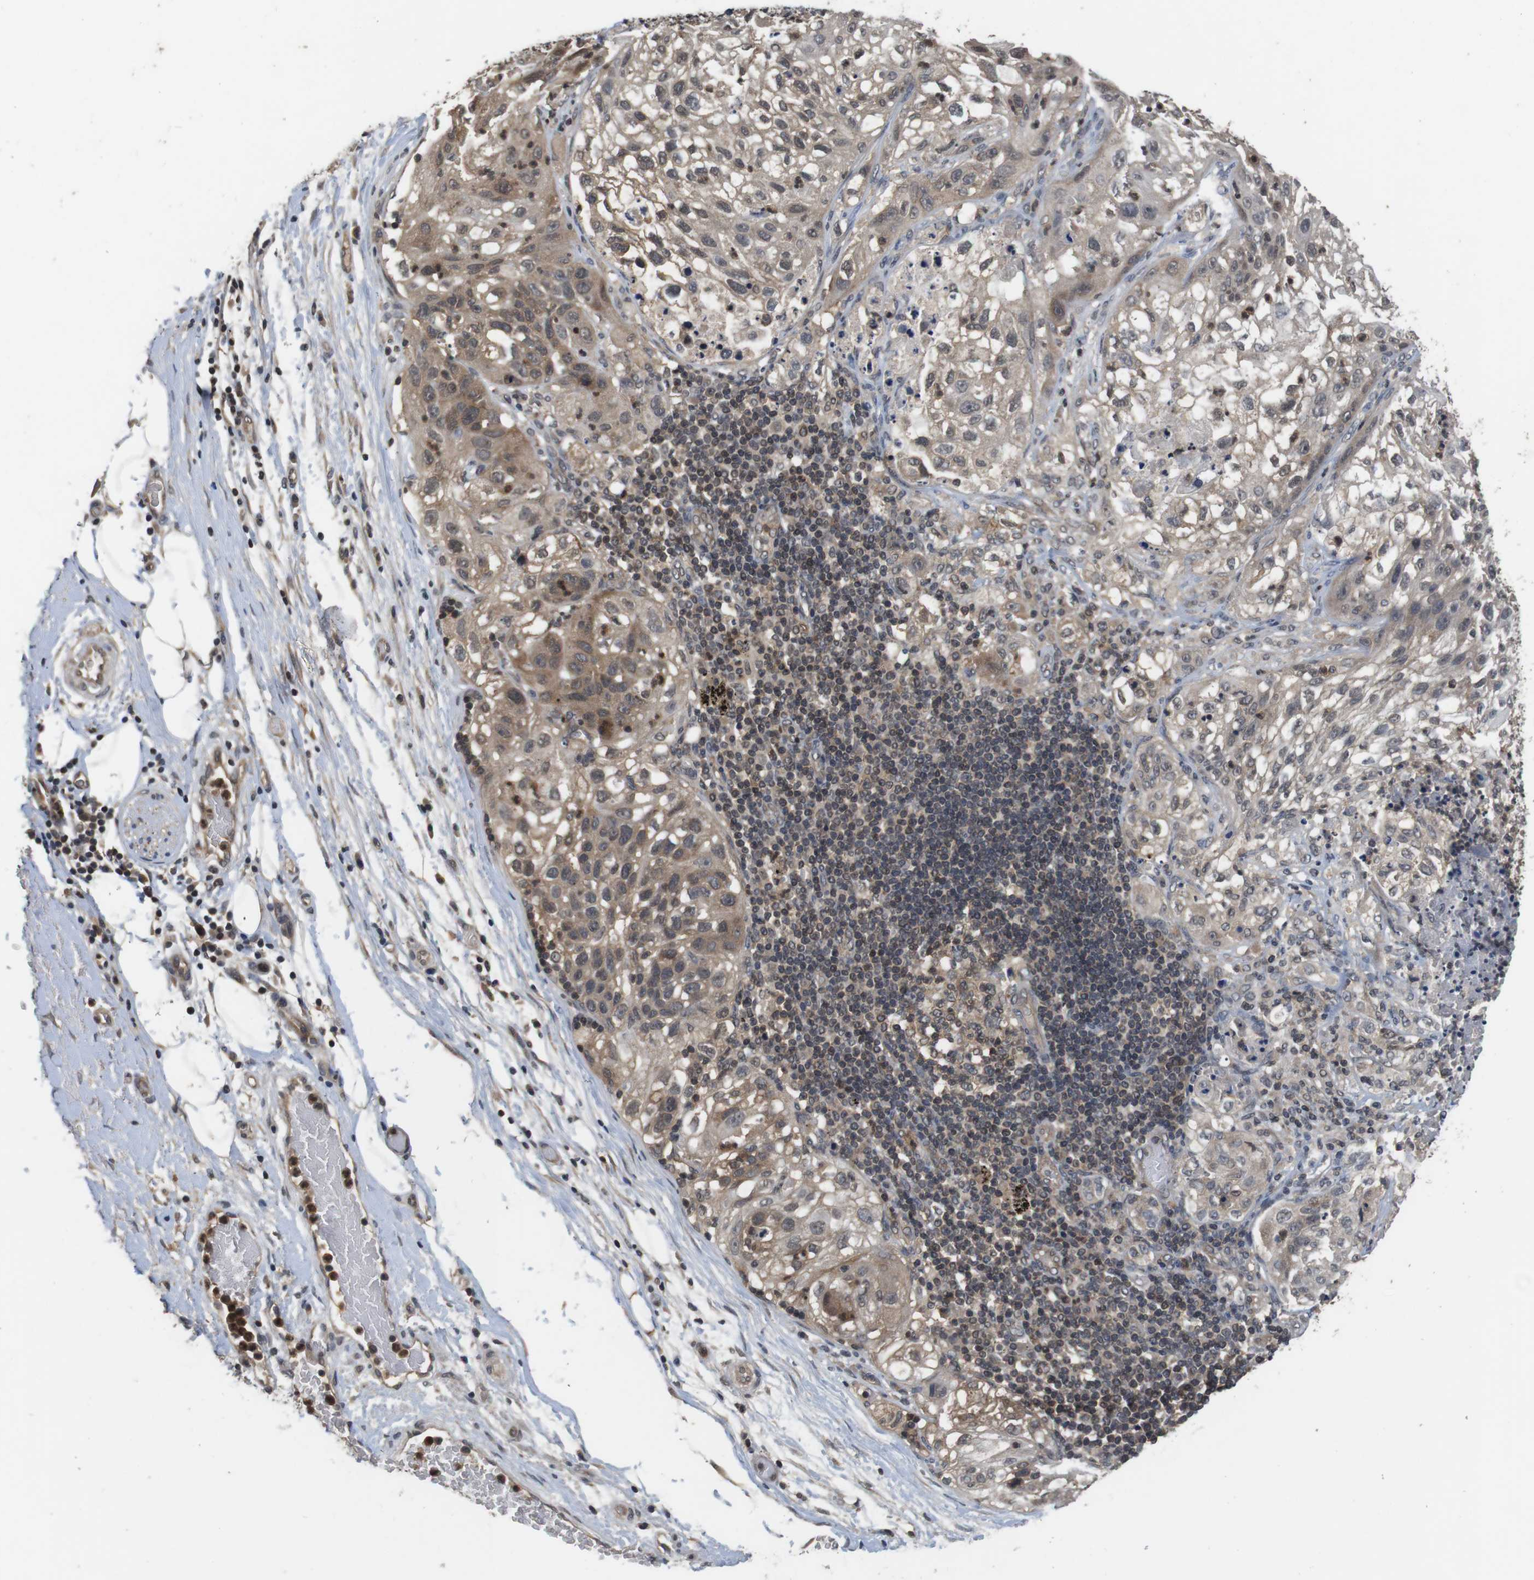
{"staining": {"intensity": "moderate", "quantity": "25%-75%", "location": "cytoplasmic/membranous"}, "tissue": "lung cancer", "cell_type": "Tumor cells", "image_type": "cancer", "snomed": [{"axis": "morphology", "description": "Inflammation, NOS"}, {"axis": "morphology", "description": "Squamous cell carcinoma, NOS"}, {"axis": "topography", "description": "Lymph node"}, {"axis": "topography", "description": "Soft tissue"}, {"axis": "topography", "description": "Lung"}], "caption": "Immunohistochemical staining of human lung cancer (squamous cell carcinoma) exhibits medium levels of moderate cytoplasmic/membranous protein expression in approximately 25%-75% of tumor cells.", "gene": "FADD", "patient": {"sex": "male", "age": 66}}